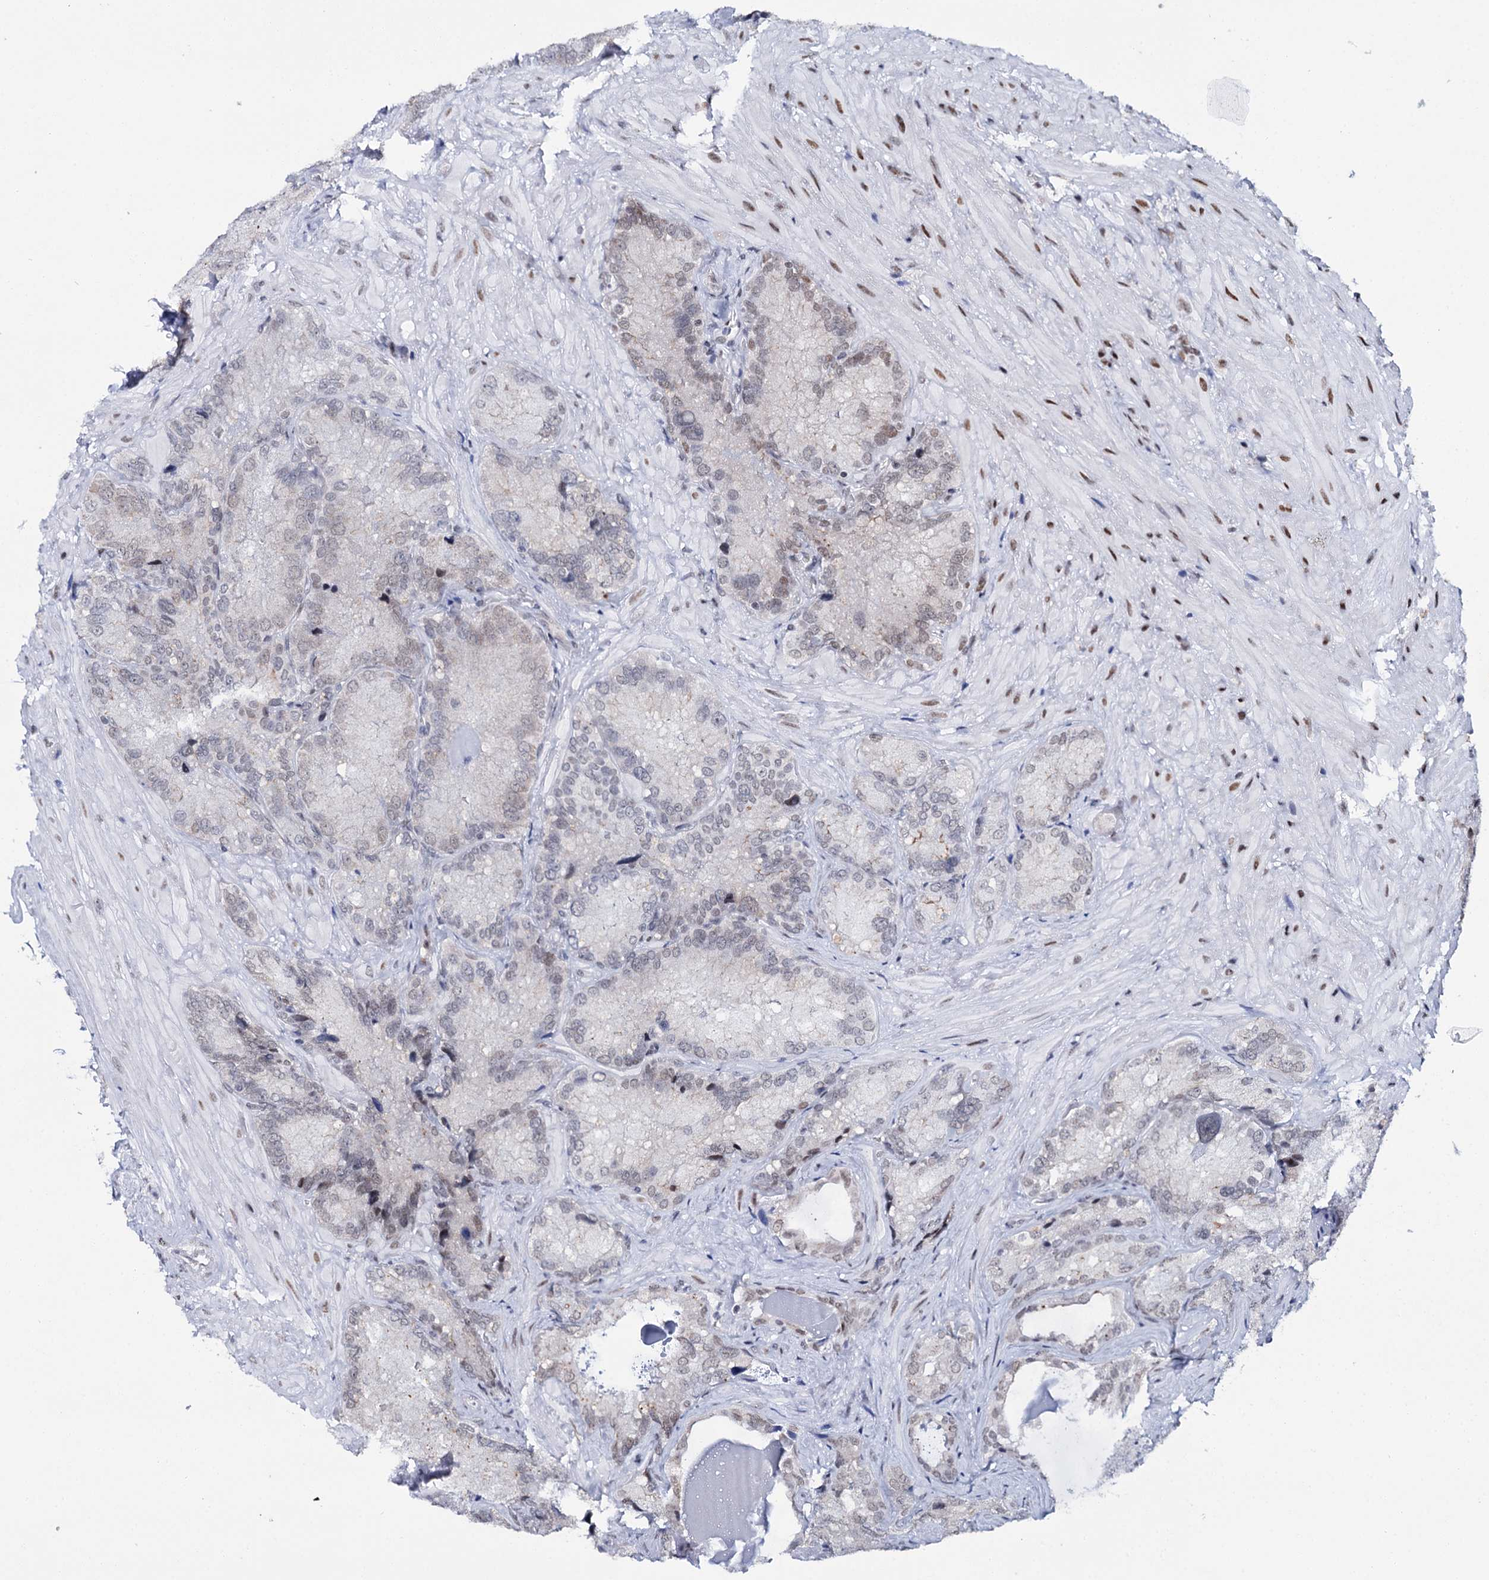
{"staining": {"intensity": "weak", "quantity": "25%-75%", "location": "nuclear"}, "tissue": "seminal vesicle", "cell_type": "Glandular cells", "image_type": "normal", "snomed": [{"axis": "morphology", "description": "Normal tissue, NOS"}, {"axis": "topography", "description": "Seminal veicle"}], "caption": "This micrograph demonstrates benign seminal vesicle stained with immunohistochemistry (IHC) to label a protein in brown. The nuclear of glandular cells show weak positivity for the protein. Nuclei are counter-stained blue.", "gene": "SPATS2", "patient": {"sex": "male", "age": 62}}